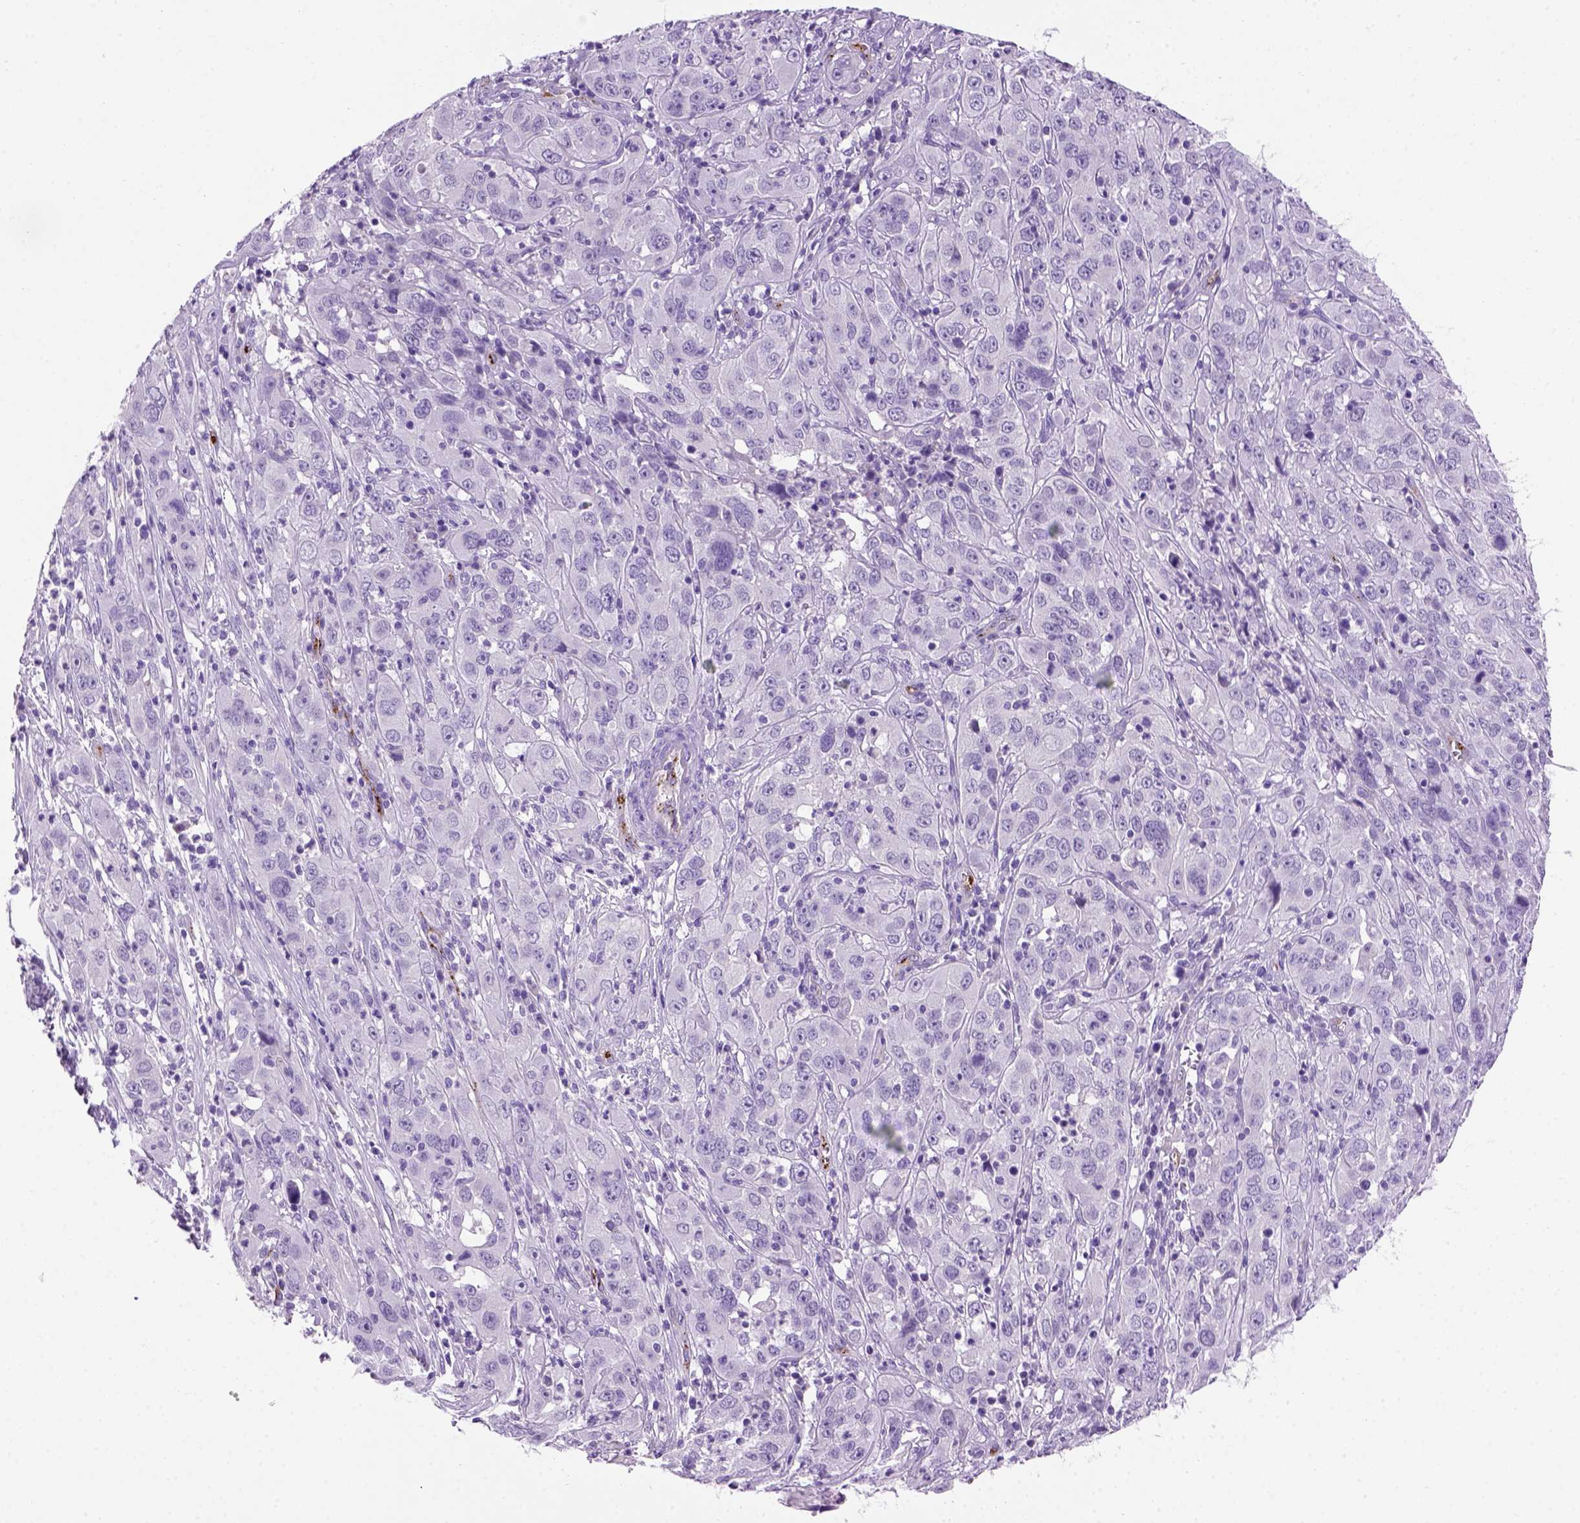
{"staining": {"intensity": "negative", "quantity": "none", "location": "none"}, "tissue": "cervical cancer", "cell_type": "Tumor cells", "image_type": "cancer", "snomed": [{"axis": "morphology", "description": "Squamous cell carcinoma, NOS"}, {"axis": "topography", "description": "Cervix"}], "caption": "This is an IHC histopathology image of human squamous cell carcinoma (cervical). There is no positivity in tumor cells.", "gene": "VWF", "patient": {"sex": "female", "age": 32}}